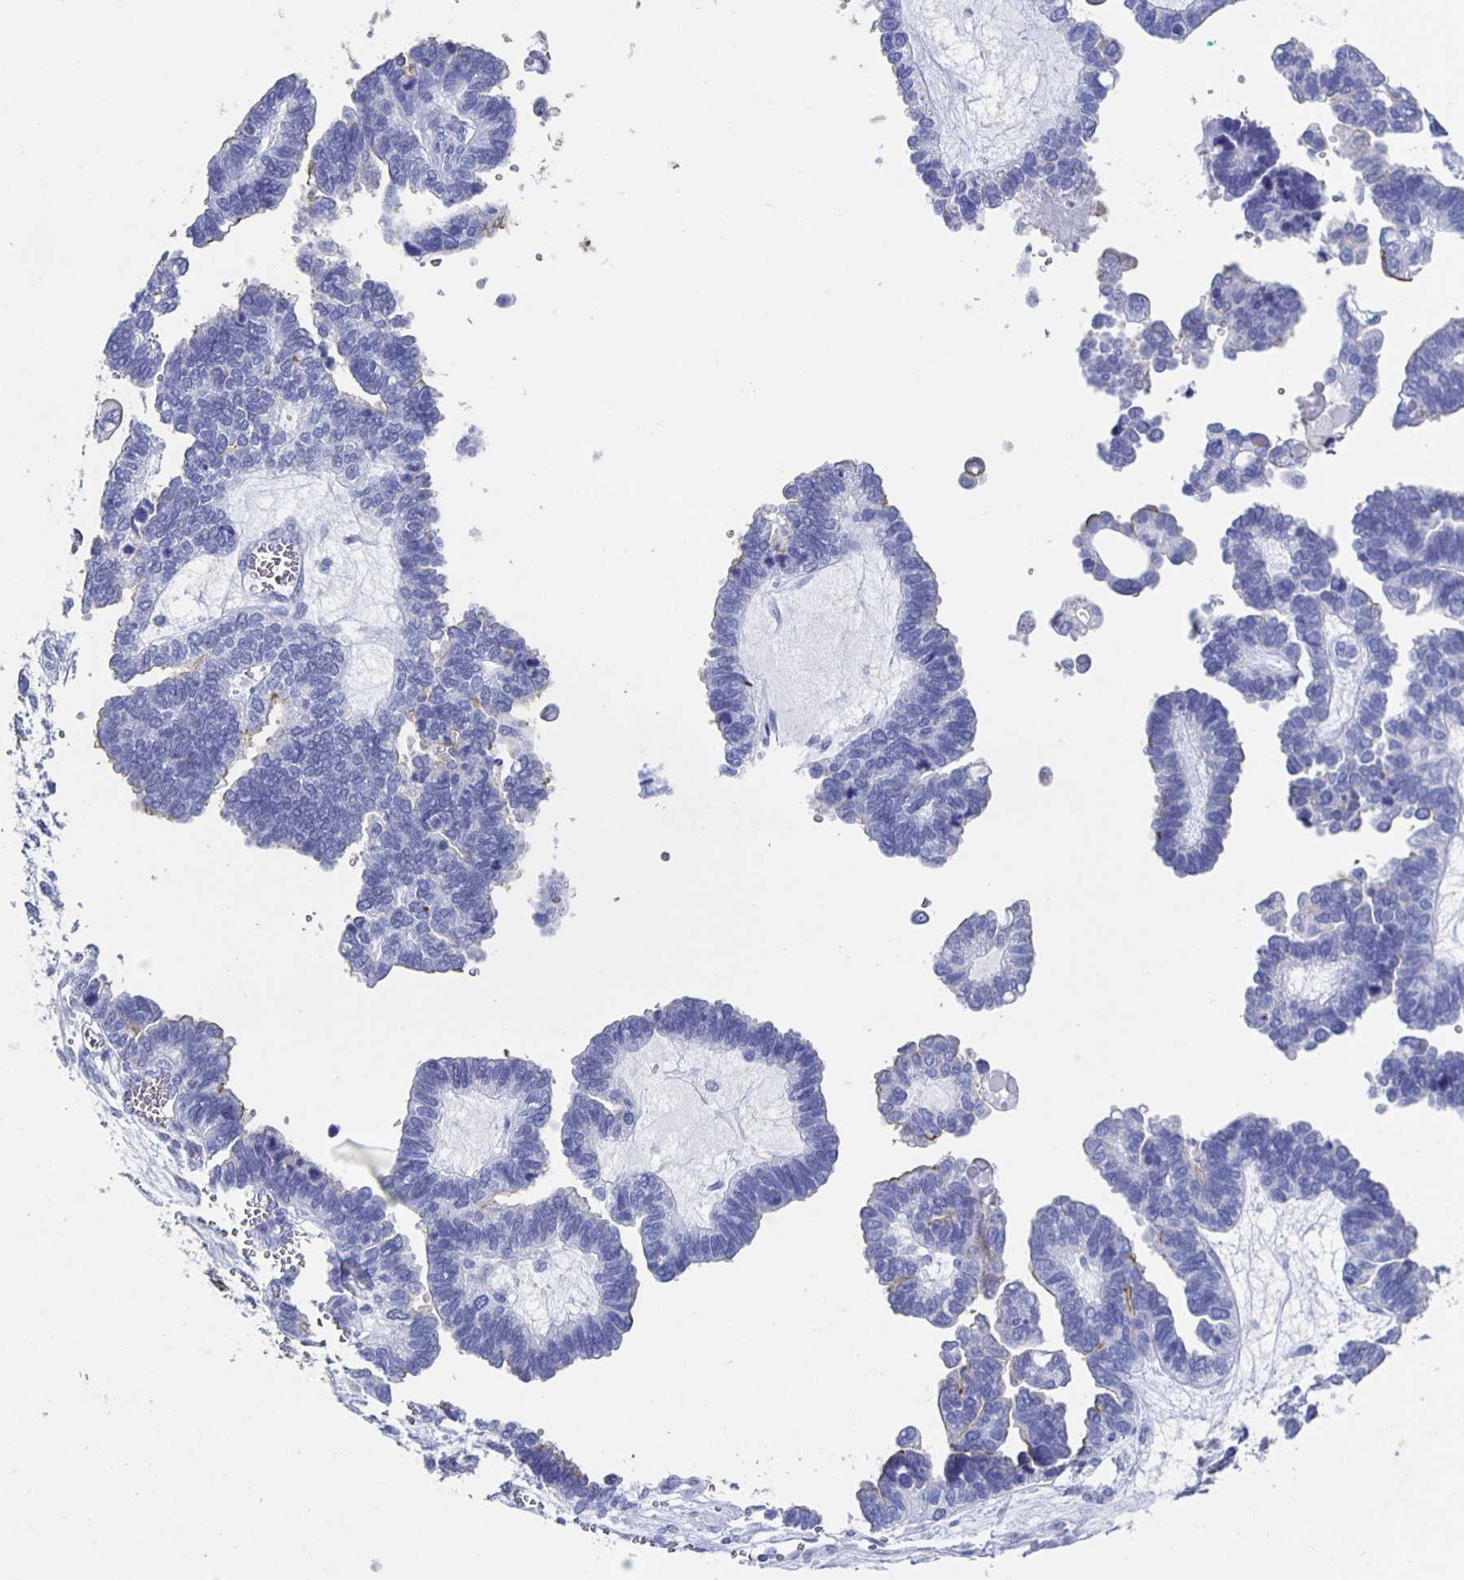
{"staining": {"intensity": "negative", "quantity": "none", "location": "none"}, "tissue": "ovarian cancer", "cell_type": "Tumor cells", "image_type": "cancer", "snomed": [{"axis": "morphology", "description": "Cystadenocarcinoma, serous, NOS"}, {"axis": "topography", "description": "Ovary"}], "caption": "Ovarian cancer stained for a protein using IHC demonstrates no positivity tumor cells.", "gene": "SLC34A2", "patient": {"sex": "female", "age": 51}}